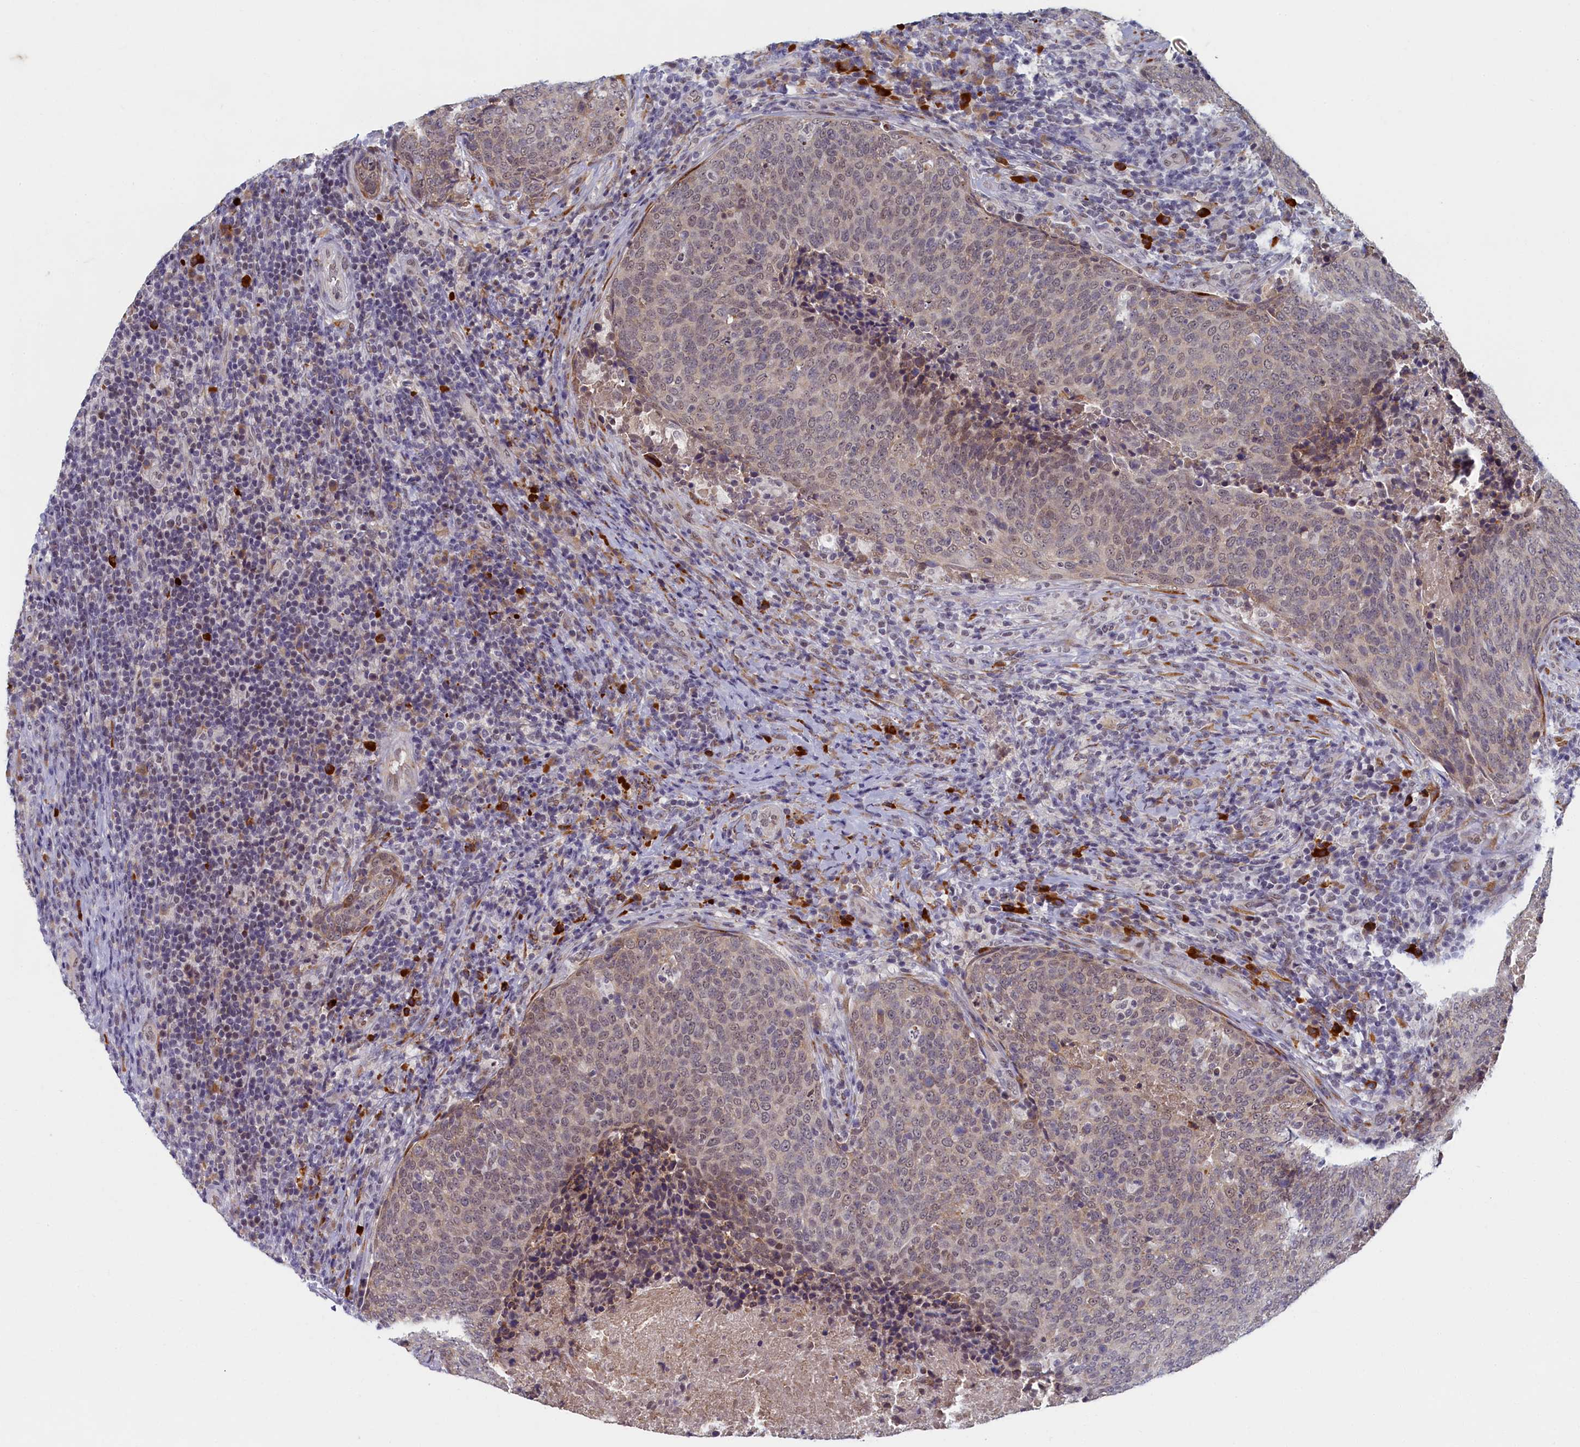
{"staining": {"intensity": "weak", "quantity": "25%-75%", "location": "nuclear"}, "tissue": "head and neck cancer", "cell_type": "Tumor cells", "image_type": "cancer", "snomed": [{"axis": "morphology", "description": "Squamous cell carcinoma, NOS"}, {"axis": "morphology", "description": "Squamous cell carcinoma, metastatic, NOS"}, {"axis": "topography", "description": "Lymph node"}, {"axis": "topography", "description": "Head-Neck"}], "caption": "A high-resolution image shows IHC staining of head and neck cancer, which displays weak nuclear positivity in approximately 25%-75% of tumor cells.", "gene": "DNAJC17", "patient": {"sex": "male", "age": 62}}